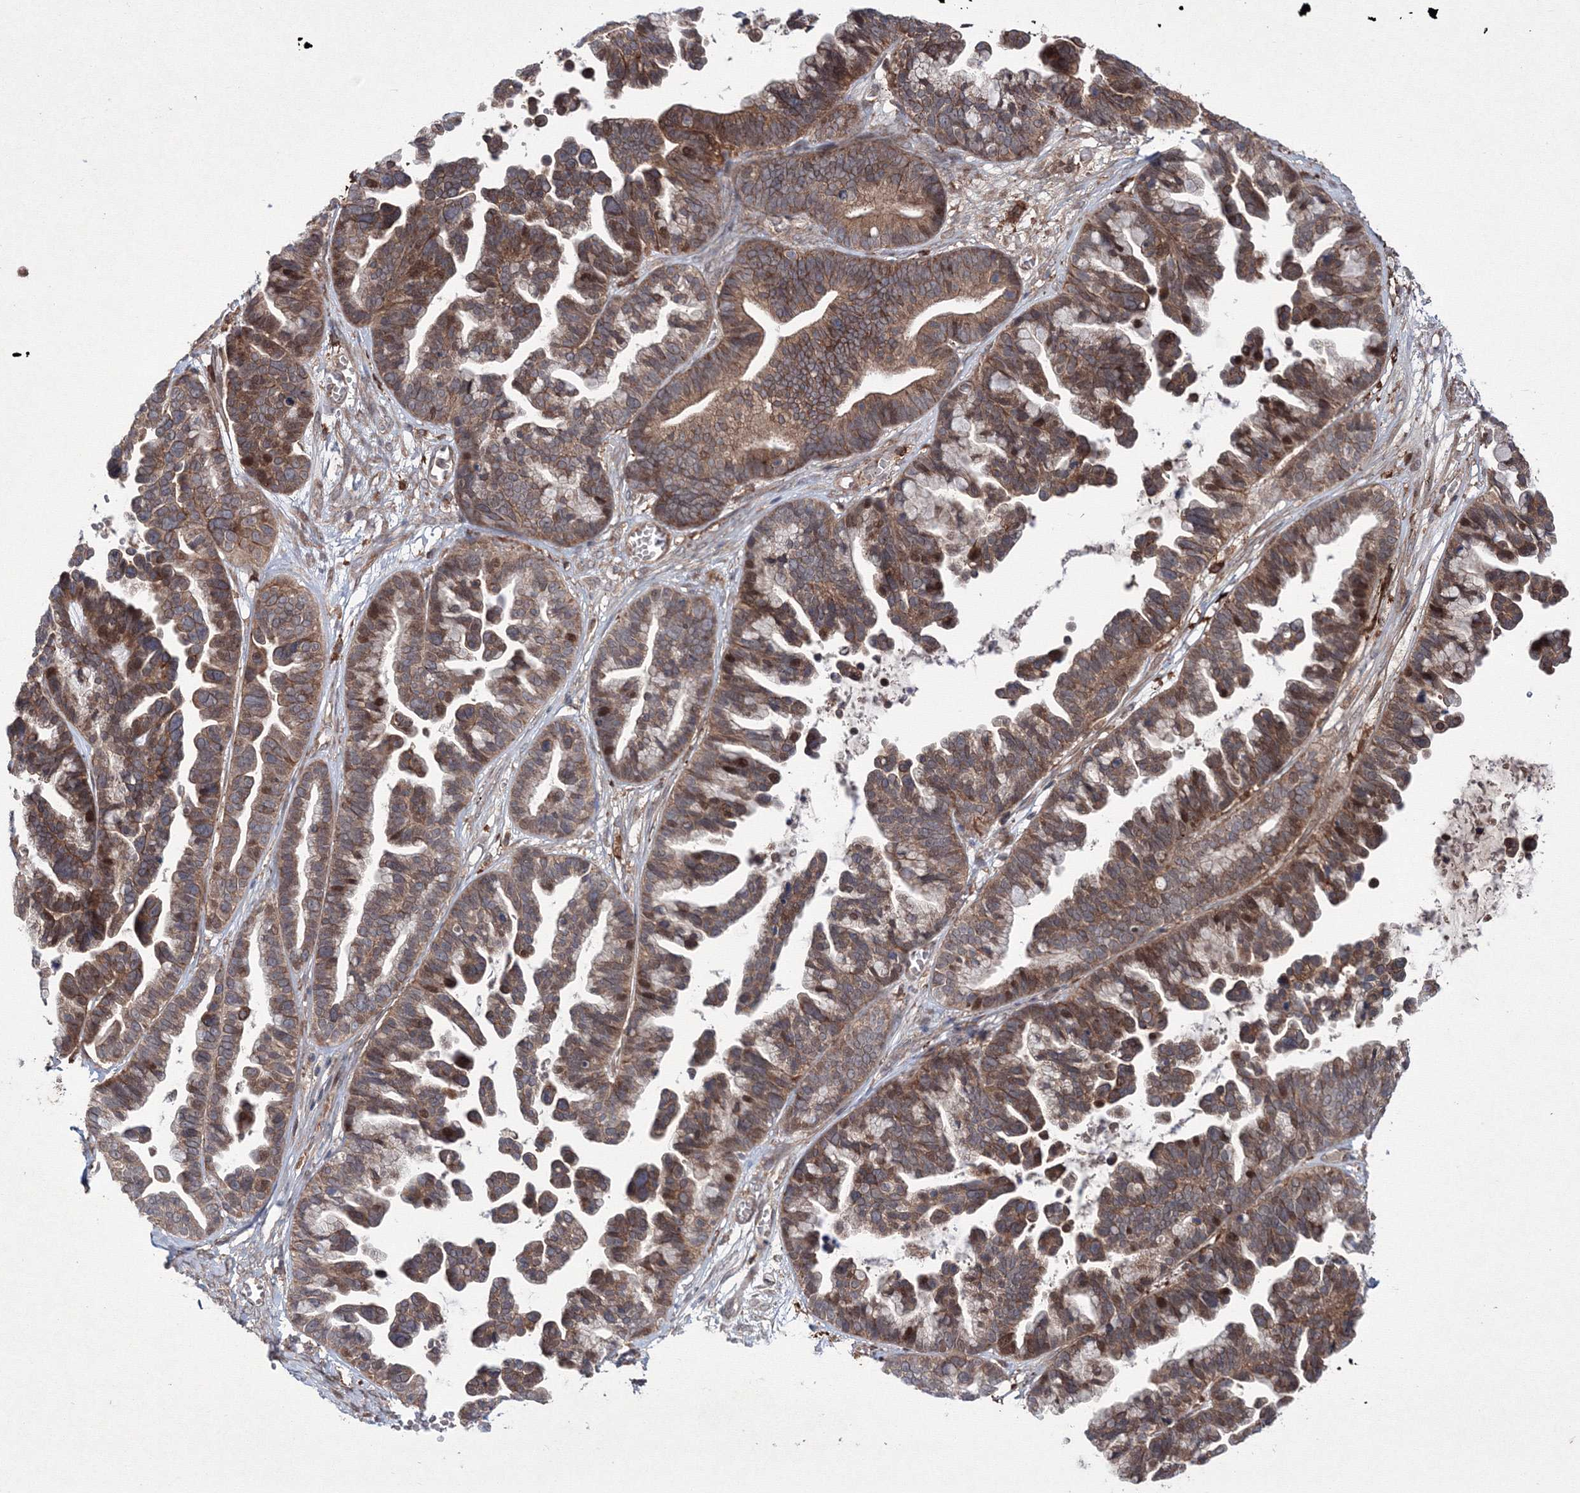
{"staining": {"intensity": "moderate", "quantity": ">75%", "location": "cytoplasmic/membranous"}, "tissue": "ovarian cancer", "cell_type": "Tumor cells", "image_type": "cancer", "snomed": [{"axis": "morphology", "description": "Cystadenocarcinoma, serous, NOS"}, {"axis": "topography", "description": "Ovary"}], "caption": "Immunohistochemistry (IHC) histopathology image of serous cystadenocarcinoma (ovarian) stained for a protein (brown), which shows medium levels of moderate cytoplasmic/membranous staining in approximately >75% of tumor cells.", "gene": "RANBP3L", "patient": {"sex": "female", "age": 56}}